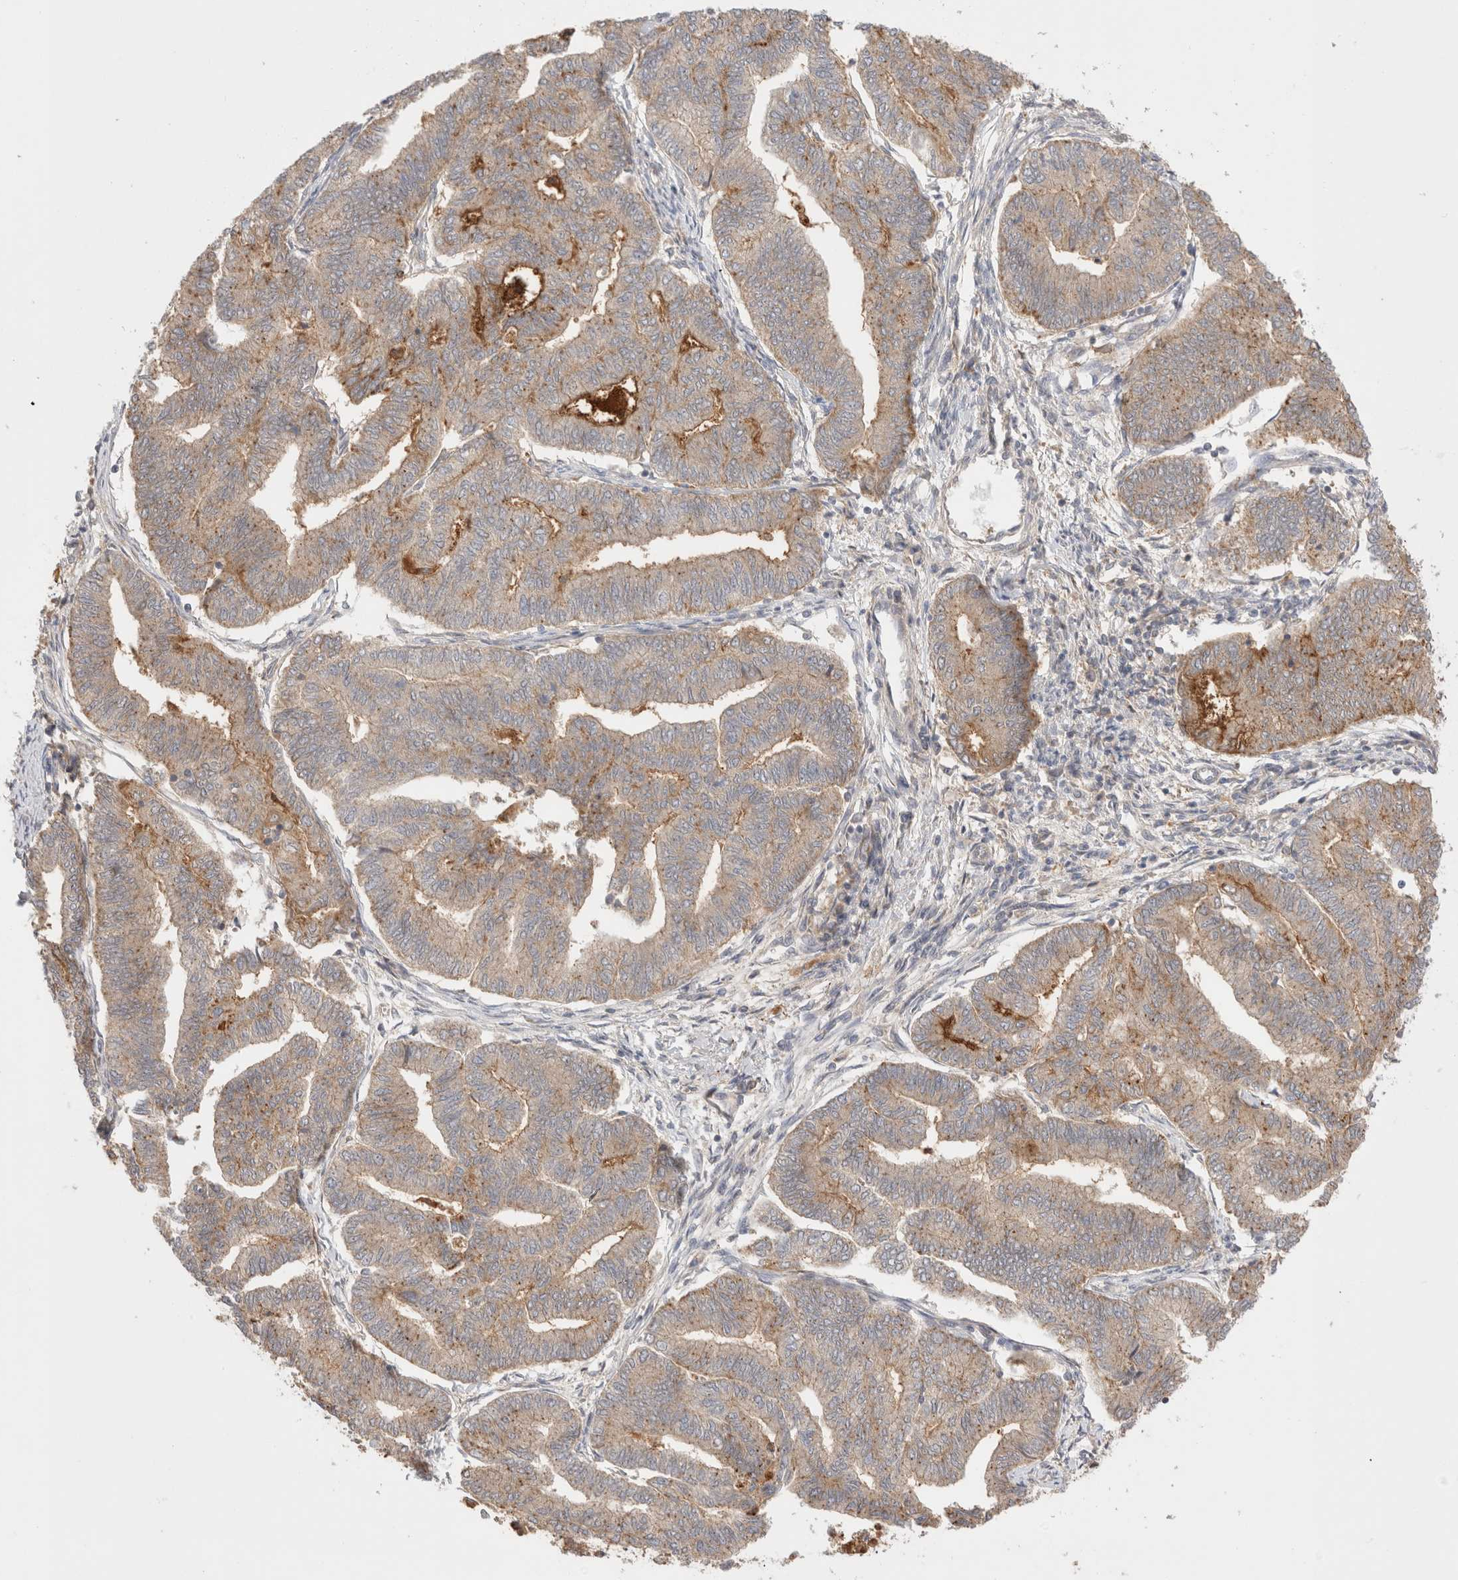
{"staining": {"intensity": "moderate", "quantity": ">75%", "location": "cytoplasmic/membranous"}, "tissue": "endometrial cancer", "cell_type": "Tumor cells", "image_type": "cancer", "snomed": [{"axis": "morphology", "description": "Adenocarcinoma, NOS"}, {"axis": "topography", "description": "Endometrium"}], "caption": "Endometrial cancer (adenocarcinoma) stained for a protein displays moderate cytoplasmic/membranous positivity in tumor cells. (DAB IHC with brightfield microscopy, high magnification).", "gene": "VPS28", "patient": {"sex": "female", "age": 79}}